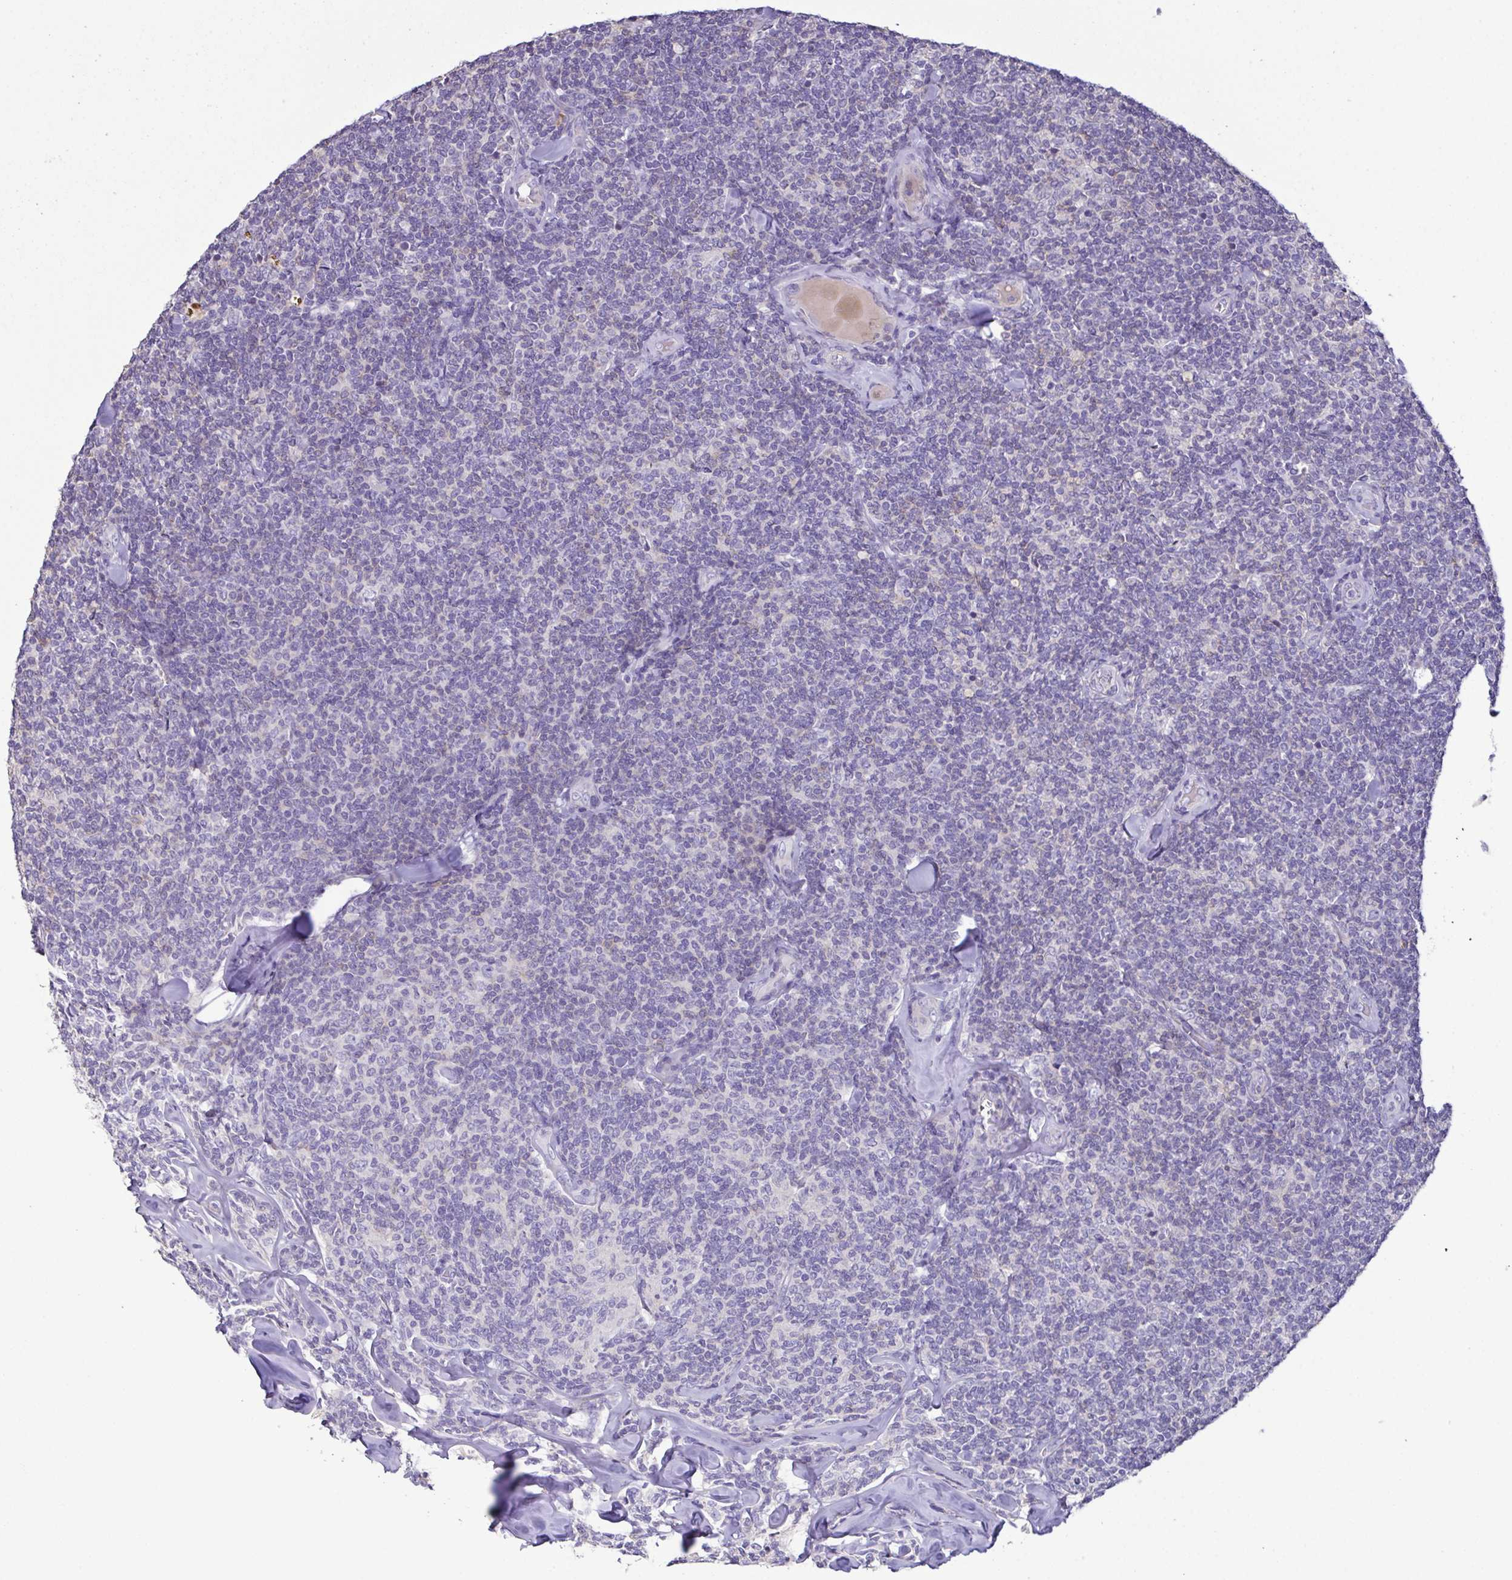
{"staining": {"intensity": "negative", "quantity": "none", "location": "none"}, "tissue": "lymphoma", "cell_type": "Tumor cells", "image_type": "cancer", "snomed": [{"axis": "morphology", "description": "Malignant lymphoma, non-Hodgkin's type, Low grade"}, {"axis": "topography", "description": "Lymph node"}], "caption": "High magnification brightfield microscopy of low-grade malignant lymphoma, non-Hodgkin's type stained with DAB (3,3'-diaminobenzidine) (brown) and counterstained with hematoxylin (blue): tumor cells show no significant staining. (Stains: DAB immunohistochemistry (IHC) with hematoxylin counter stain, Microscopy: brightfield microscopy at high magnification).", "gene": "MARCO", "patient": {"sex": "female", "age": 56}}